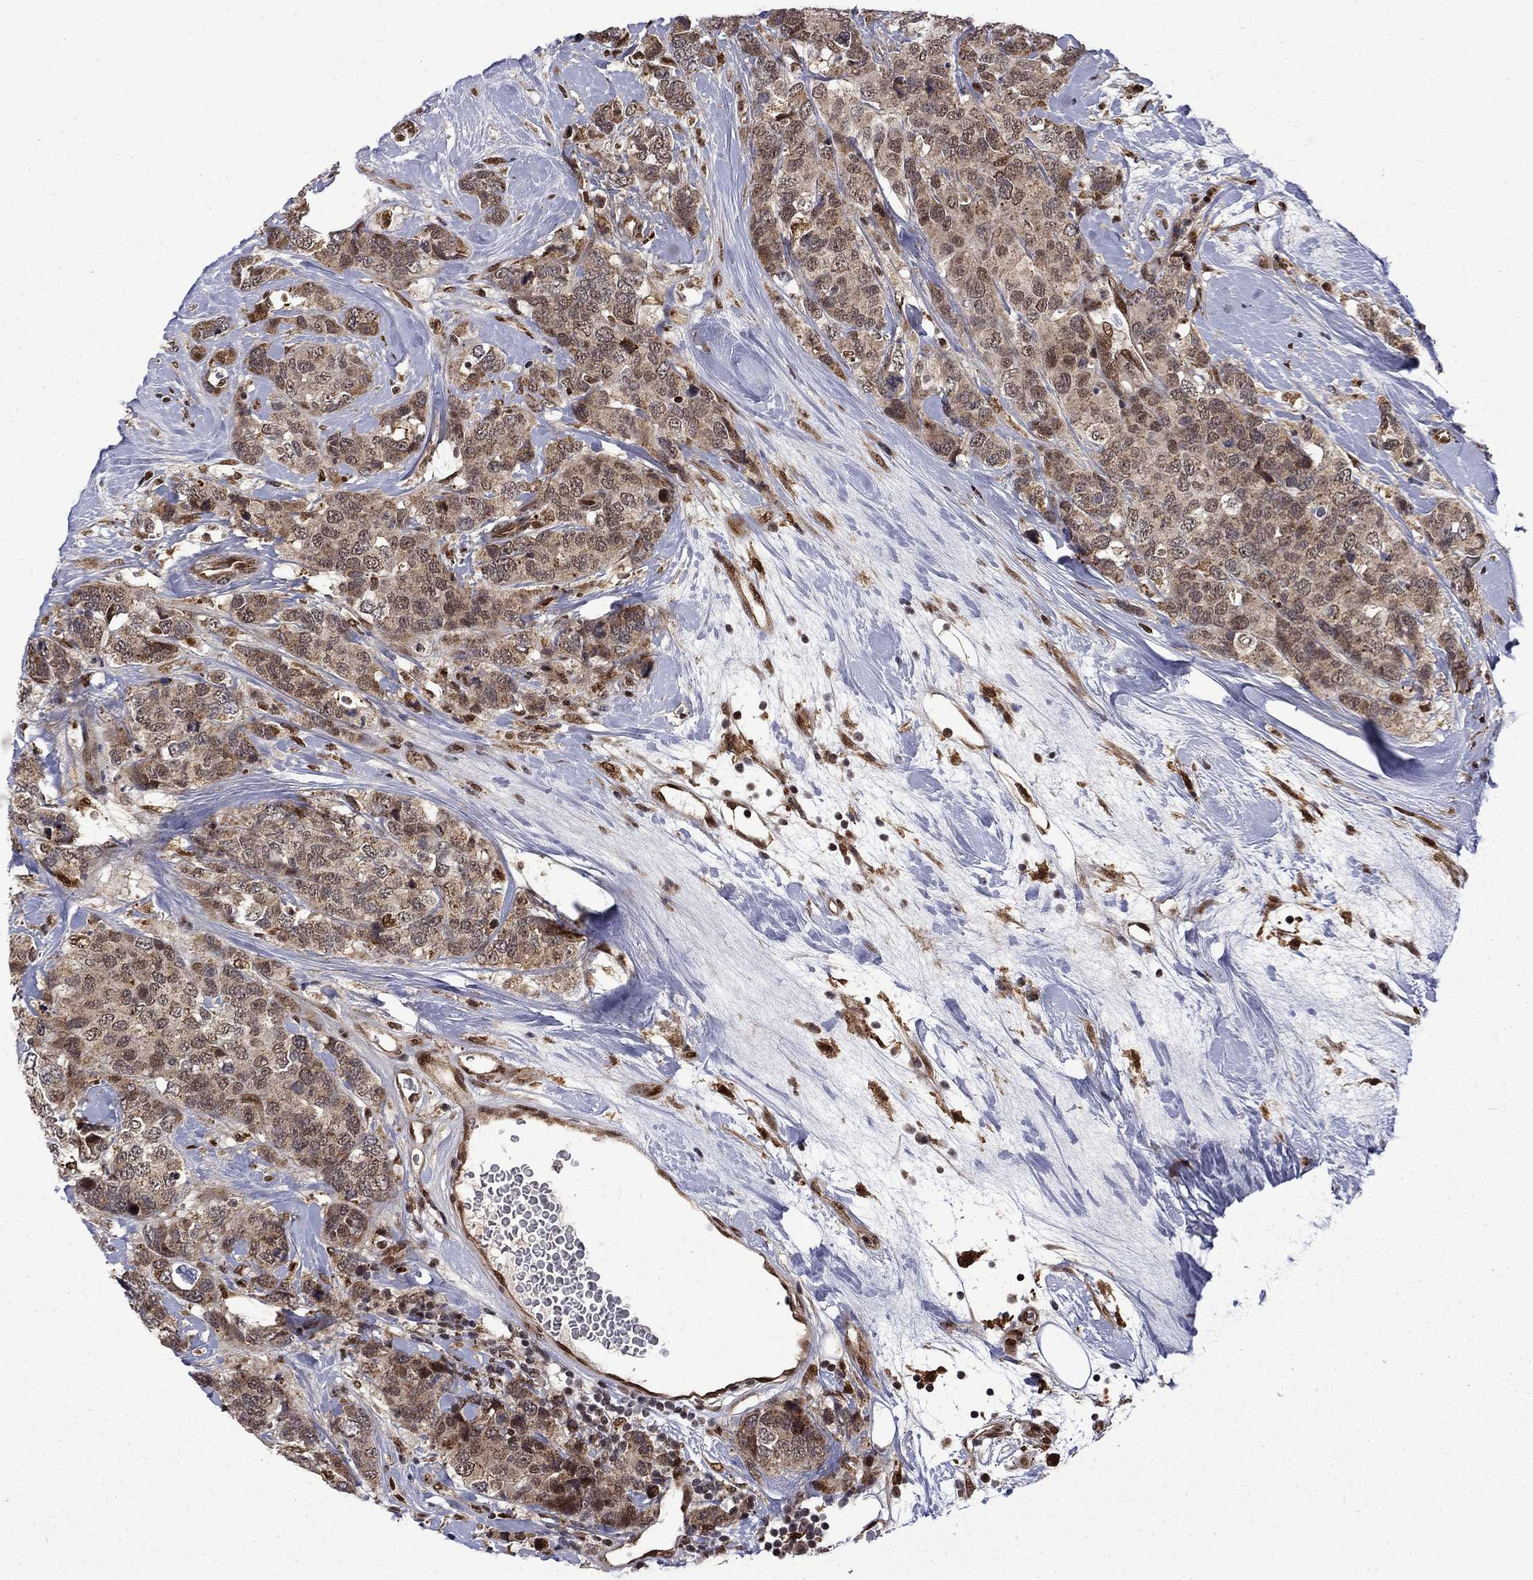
{"staining": {"intensity": "moderate", "quantity": ">75%", "location": "cytoplasmic/membranous"}, "tissue": "breast cancer", "cell_type": "Tumor cells", "image_type": "cancer", "snomed": [{"axis": "morphology", "description": "Lobular carcinoma"}, {"axis": "topography", "description": "Breast"}], "caption": "Human breast cancer stained with a brown dye displays moderate cytoplasmic/membranous positive positivity in about >75% of tumor cells.", "gene": "KPNA3", "patient": {"sex": "female", "age": 59}}